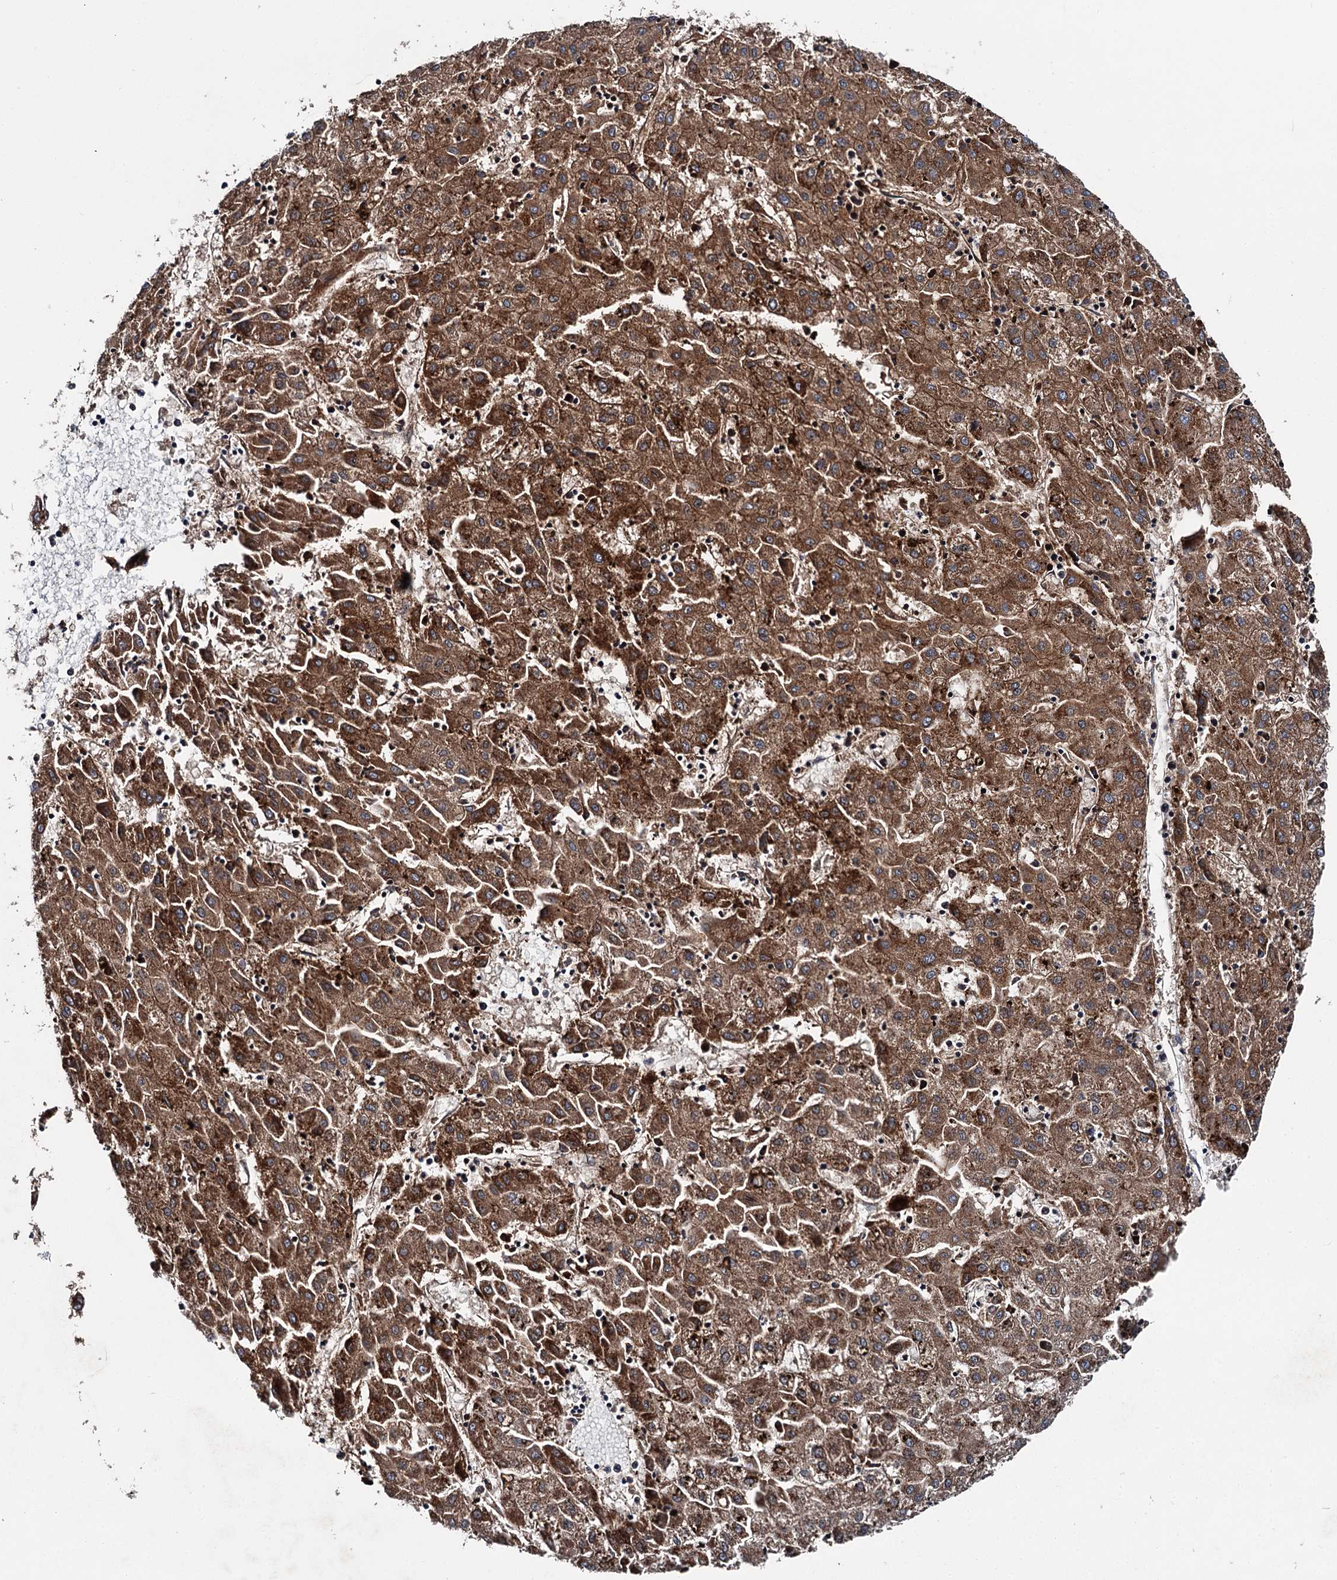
{"staining": {"intensity": "strong", "quantity": ">75%", "location": "cytoplasmic/membranous"}, "tissue": "liver cancer", "cell_type": "Tumor cells", "image_type": "cancer", "snomed": [{"axis": "morphology", "description": "Carcinoma, Hepatocellular, NOS"}, {"axis": "topography", "description": "Liver"}], "caption": "Tumor cells display high levels of strong cytoplasmic/membranous staining in approximately >75% of cells in human hepatocellular carcinoma (liver). (Brightfield microscopy of DAB IHC at high magnification).", "gene": "SLC22A25", "patient": {"sex": "male", "age": 72}}